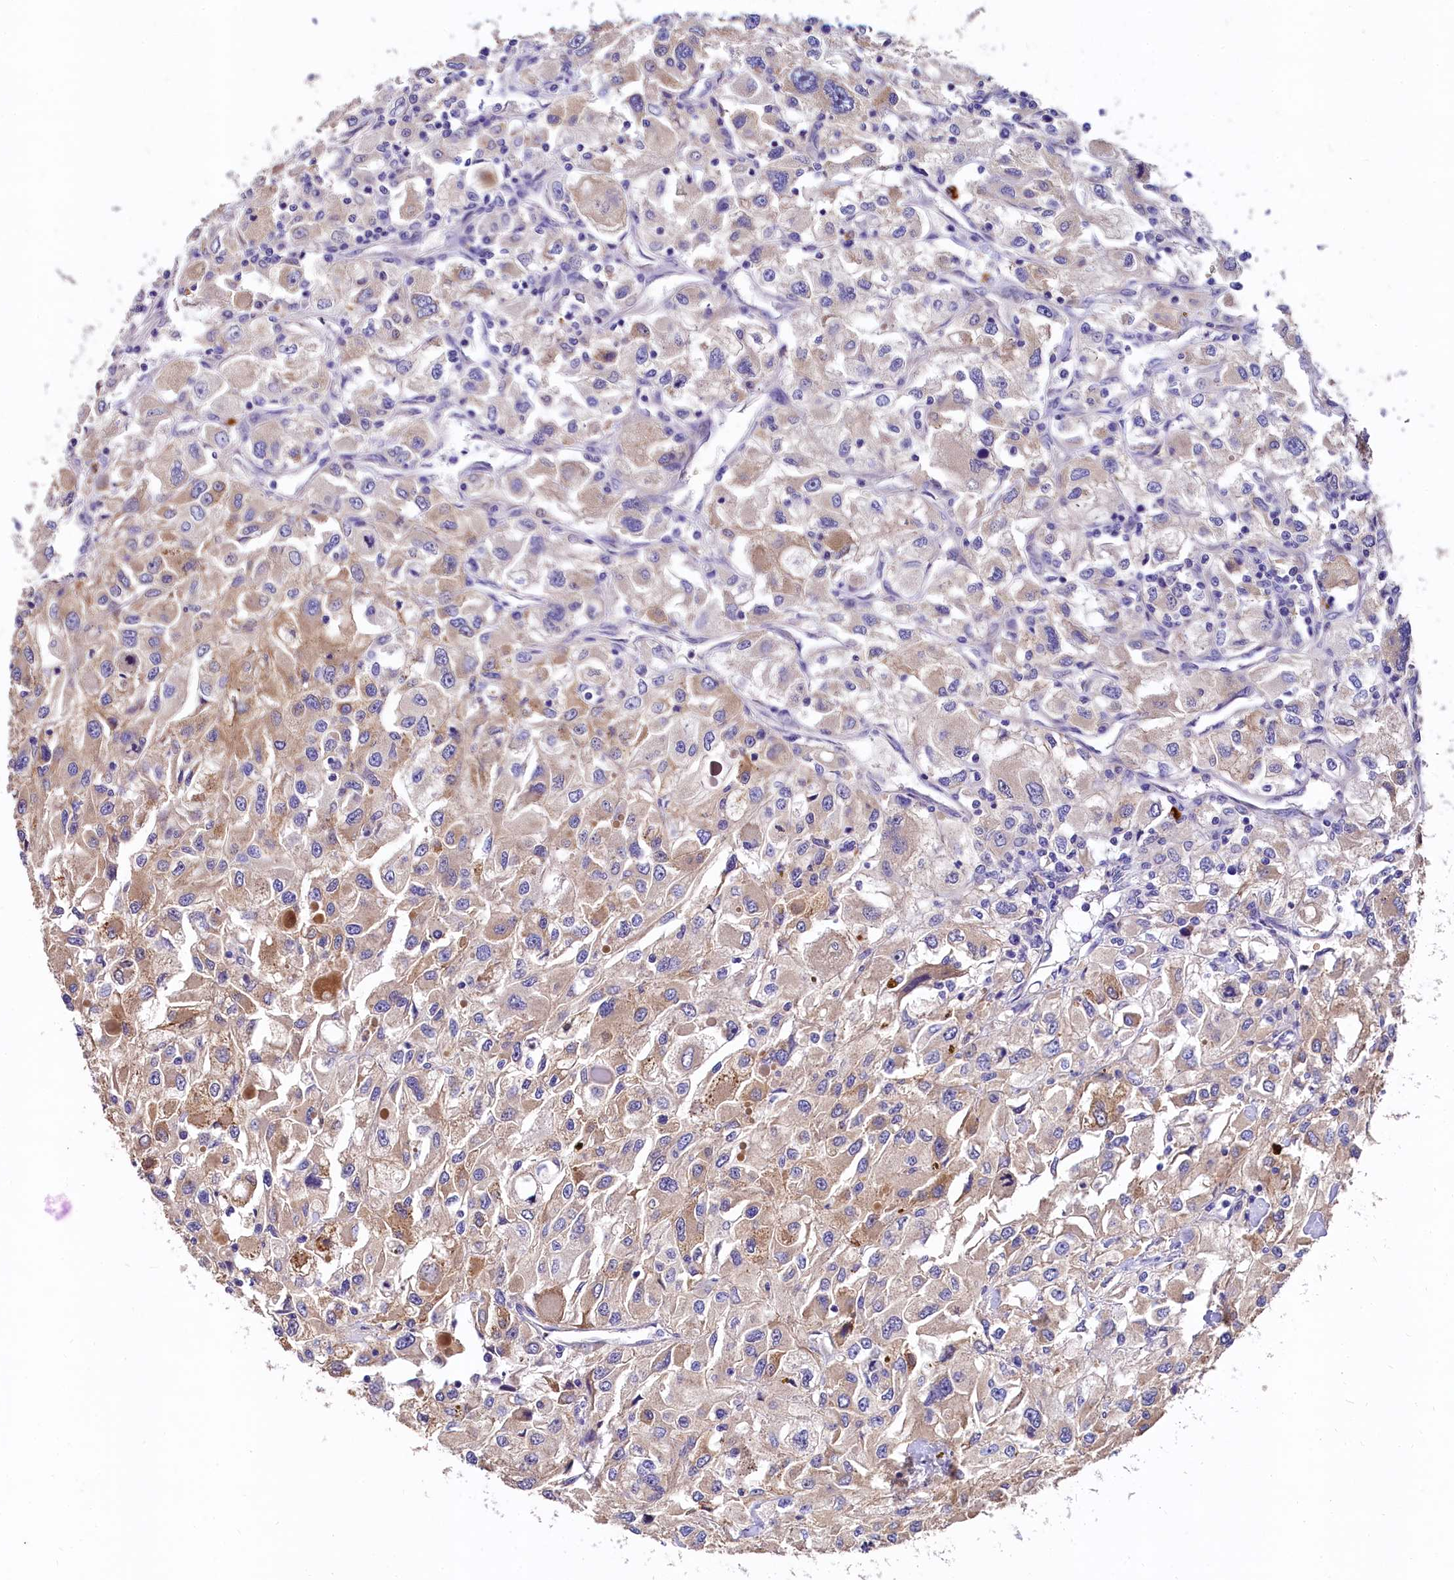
{"staining": {"intensity": "strong", "quantity": "25%-75%", "location": "cytoplasmic/membranous"}, "tissue": "renal cancer", "cell_type": "Tumor cells", "image_type": "cancer", "snomed": [{"axis": "morphology", "description": "Adenocarcinoma, NOS"}, {"axis": "topography", "description": "Kidney"}], "caption": "Protein staining exhibits strong cytoplasmic/membranous staining in about 25%-75% of tumor cells in renal cancer (adenocarcinoma). (DAB IHC, brown staining for protein, blue staining for nuclei).", "gene": "EPS8L2", "patient": {"sex": "female", "age": 52}}